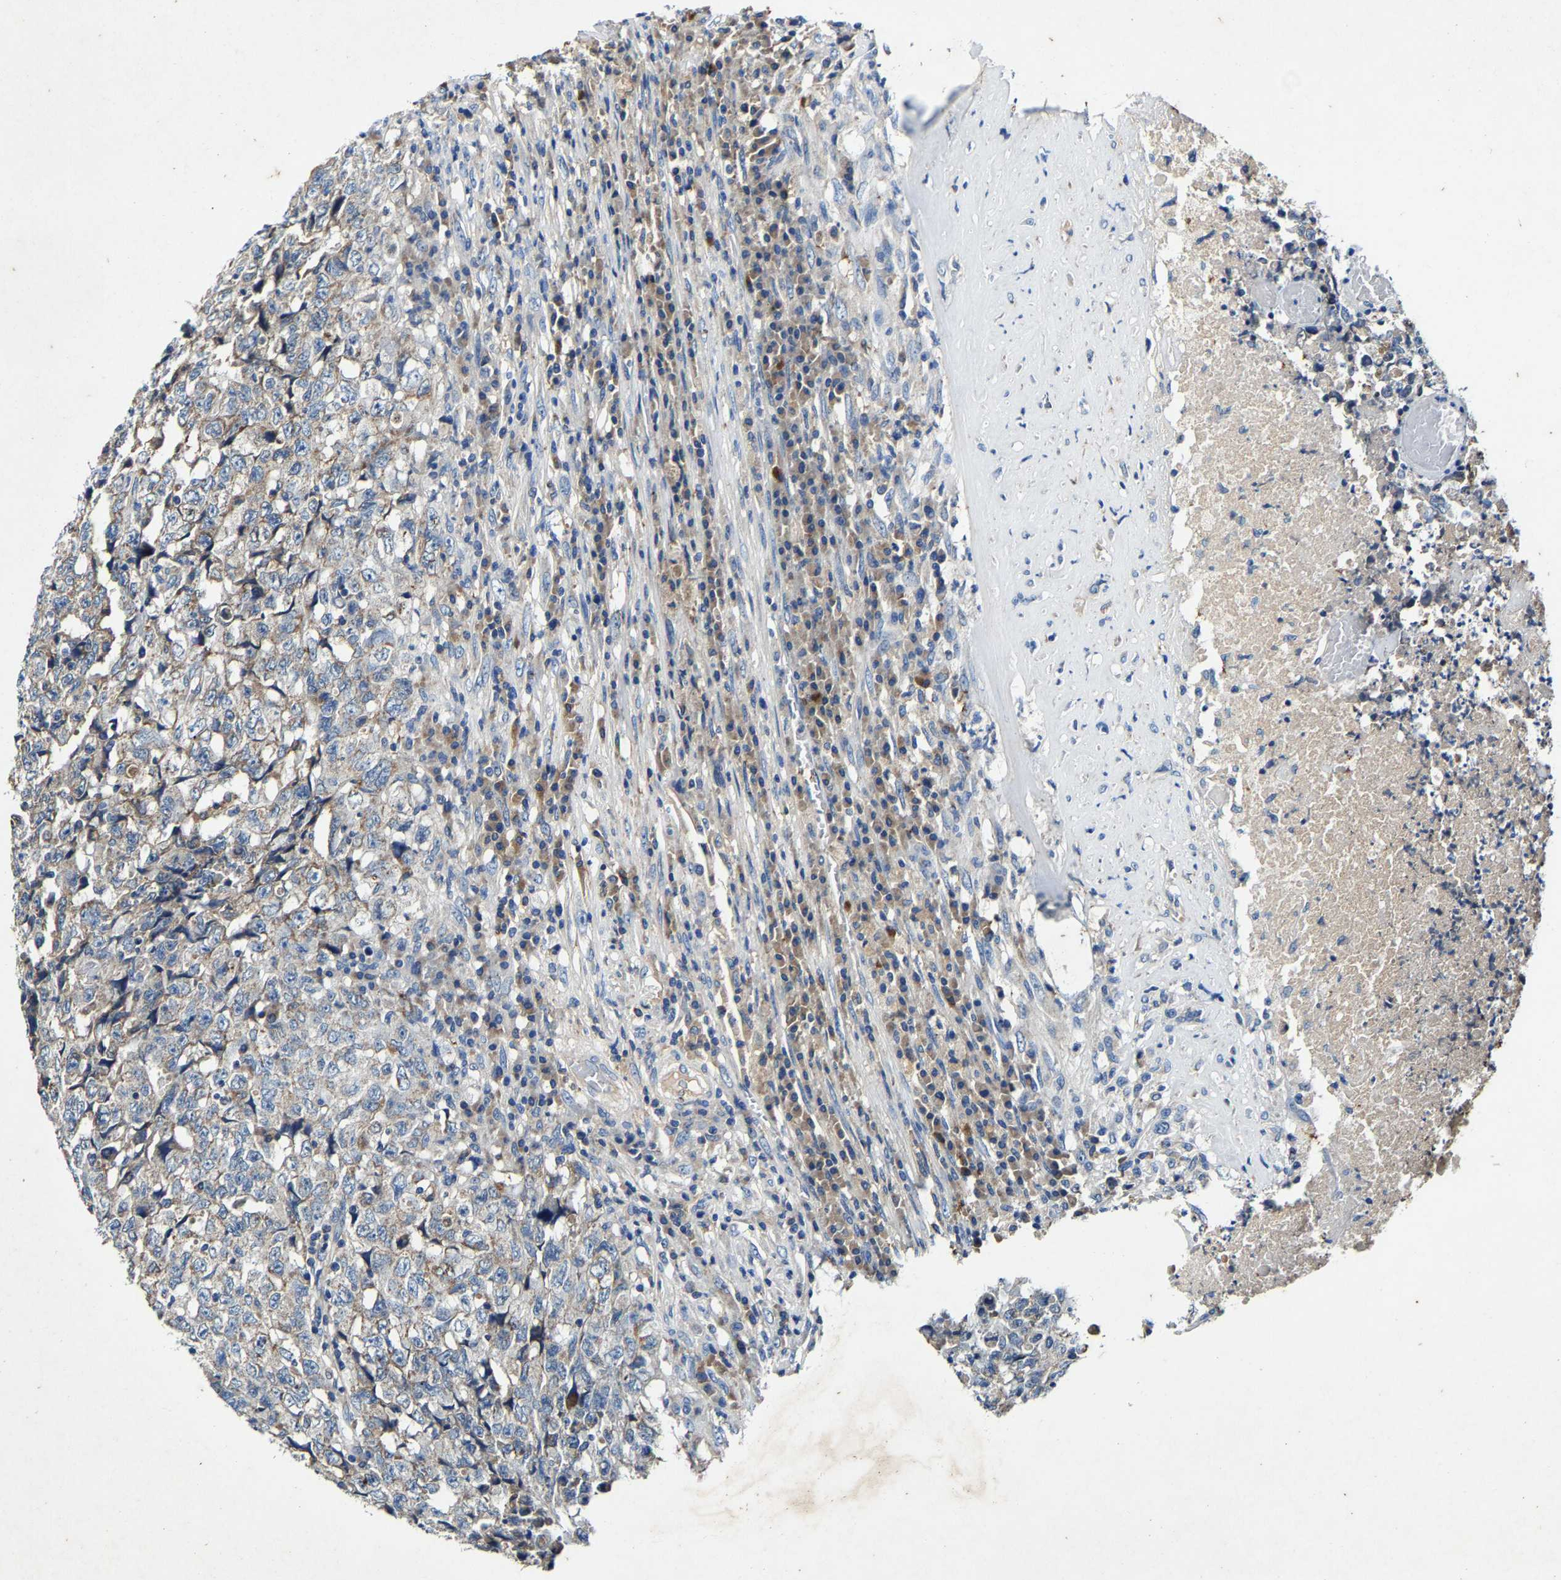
{"staining": {"intensity": "weak", "quantity": "25%-75%", "location": "cytoplasmic/membranous"}, "tissue": "testis cancer", "cell_type": "Tumor cells", "image_type": "cancer", "snomed": [{"axis": "morphology", "description": "Necrosis, NOS"}, {"axis": "morphology", "description": "Carcinoma, Embryonal, NOS"}, {"axis": "topography", "description": "Testis"}], "caption": "This image exhibits immunohistochemistry (IHC) staining of testis cancer (embryonal carcinoma), with low weak cytoplasmic/membranous positivity in approximately 25%-75% of tumor cells.", "gene": "SLC25A25", "patient": {"sex": "male", "age": 19}}